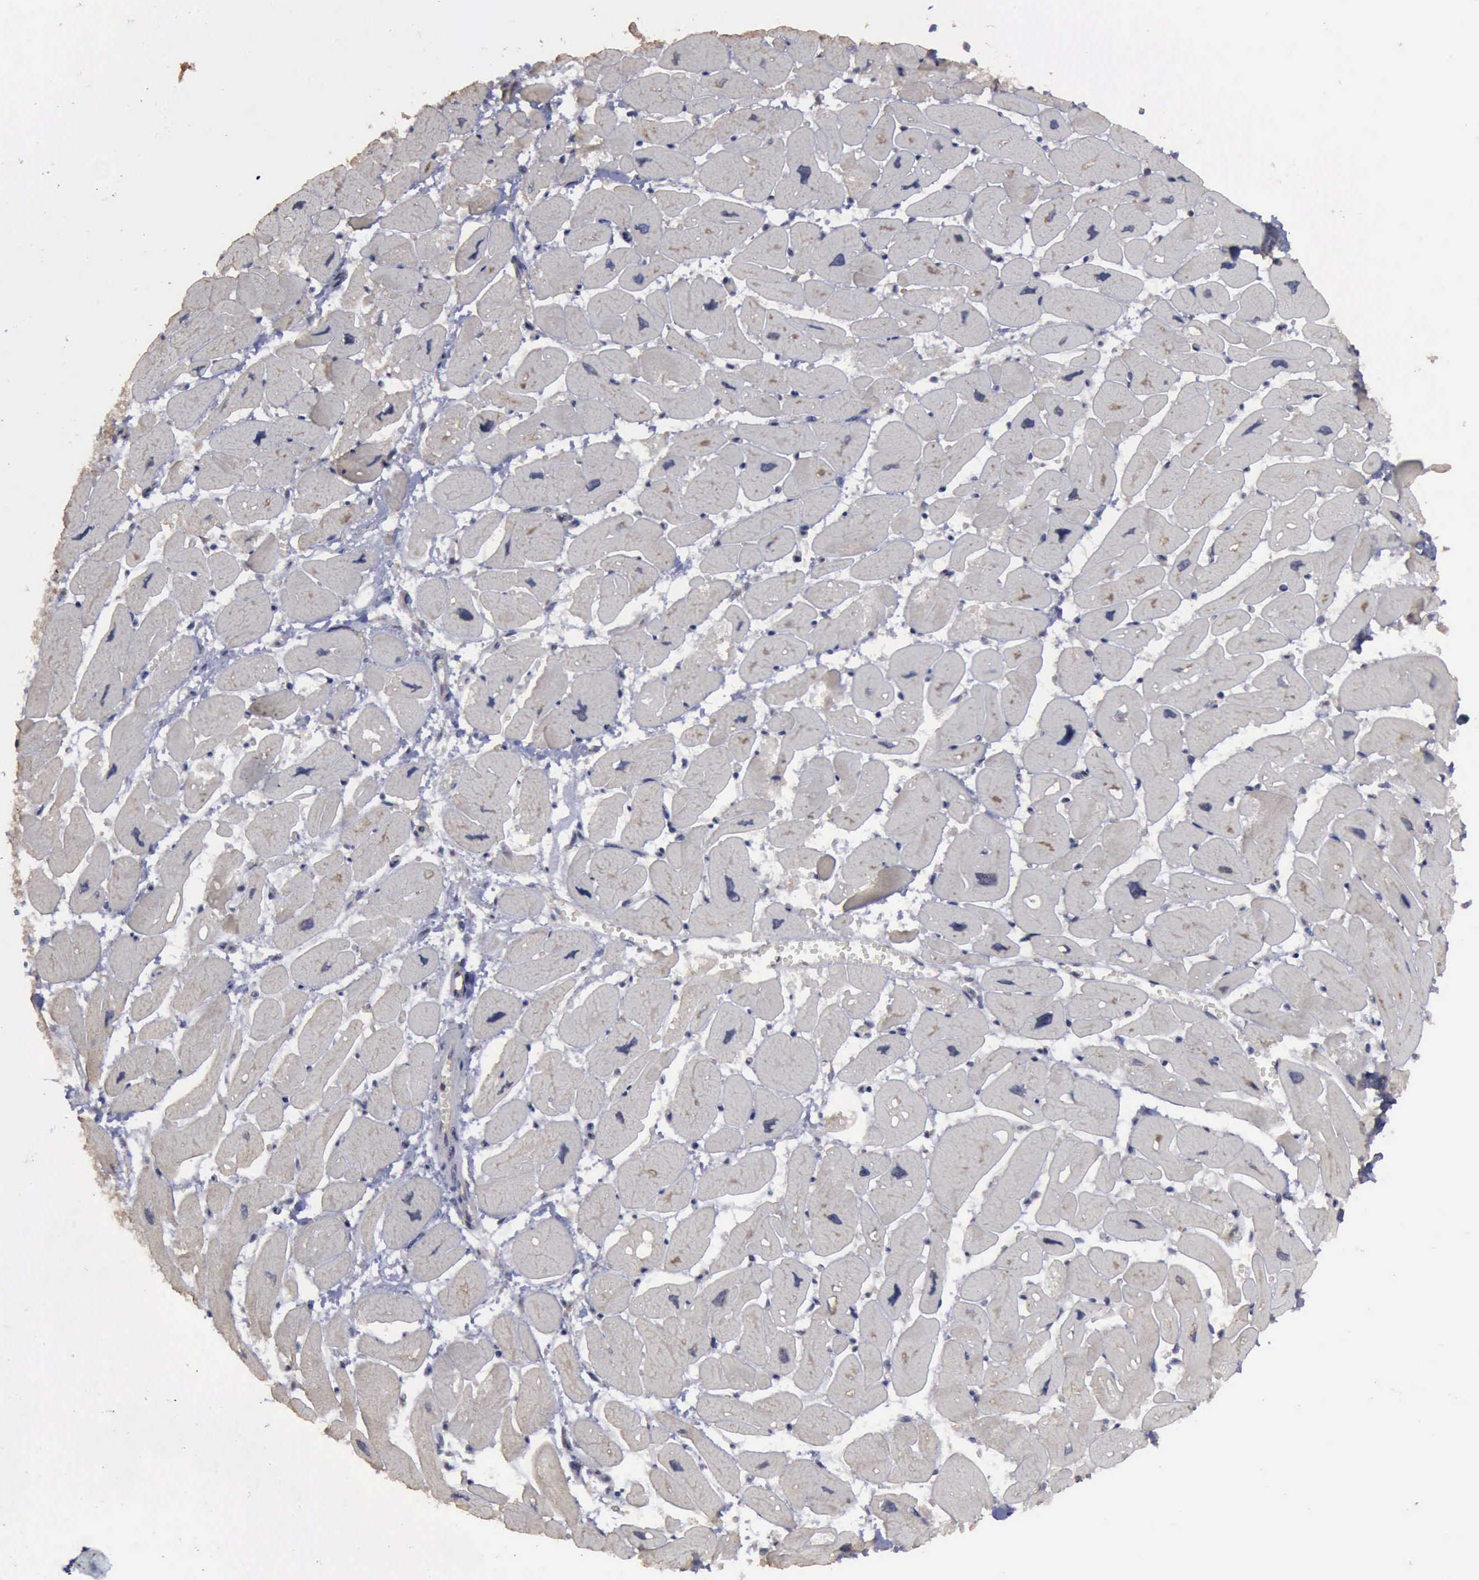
{"staining": {"intensity": "negative", "quantity": "none", "location": "none"}, "tissue": "heart muscle", "cell_type": "Cardiomyocytes", "image_type": "normal", "snomed": [{"axis": "morphology", "description": "Normal tissue, NOS"}, {"axis": "topography", "description": "Heart"}], "caption": "Immunohistochemical staining of unremarkable heart muscle demonstrates no significant expression in cardiomyocytes. (DAB immunohistochemistry with hematoxylin counter stain).", "gene": "CRKL", "patient": {"sex": "female", "age": 54}}